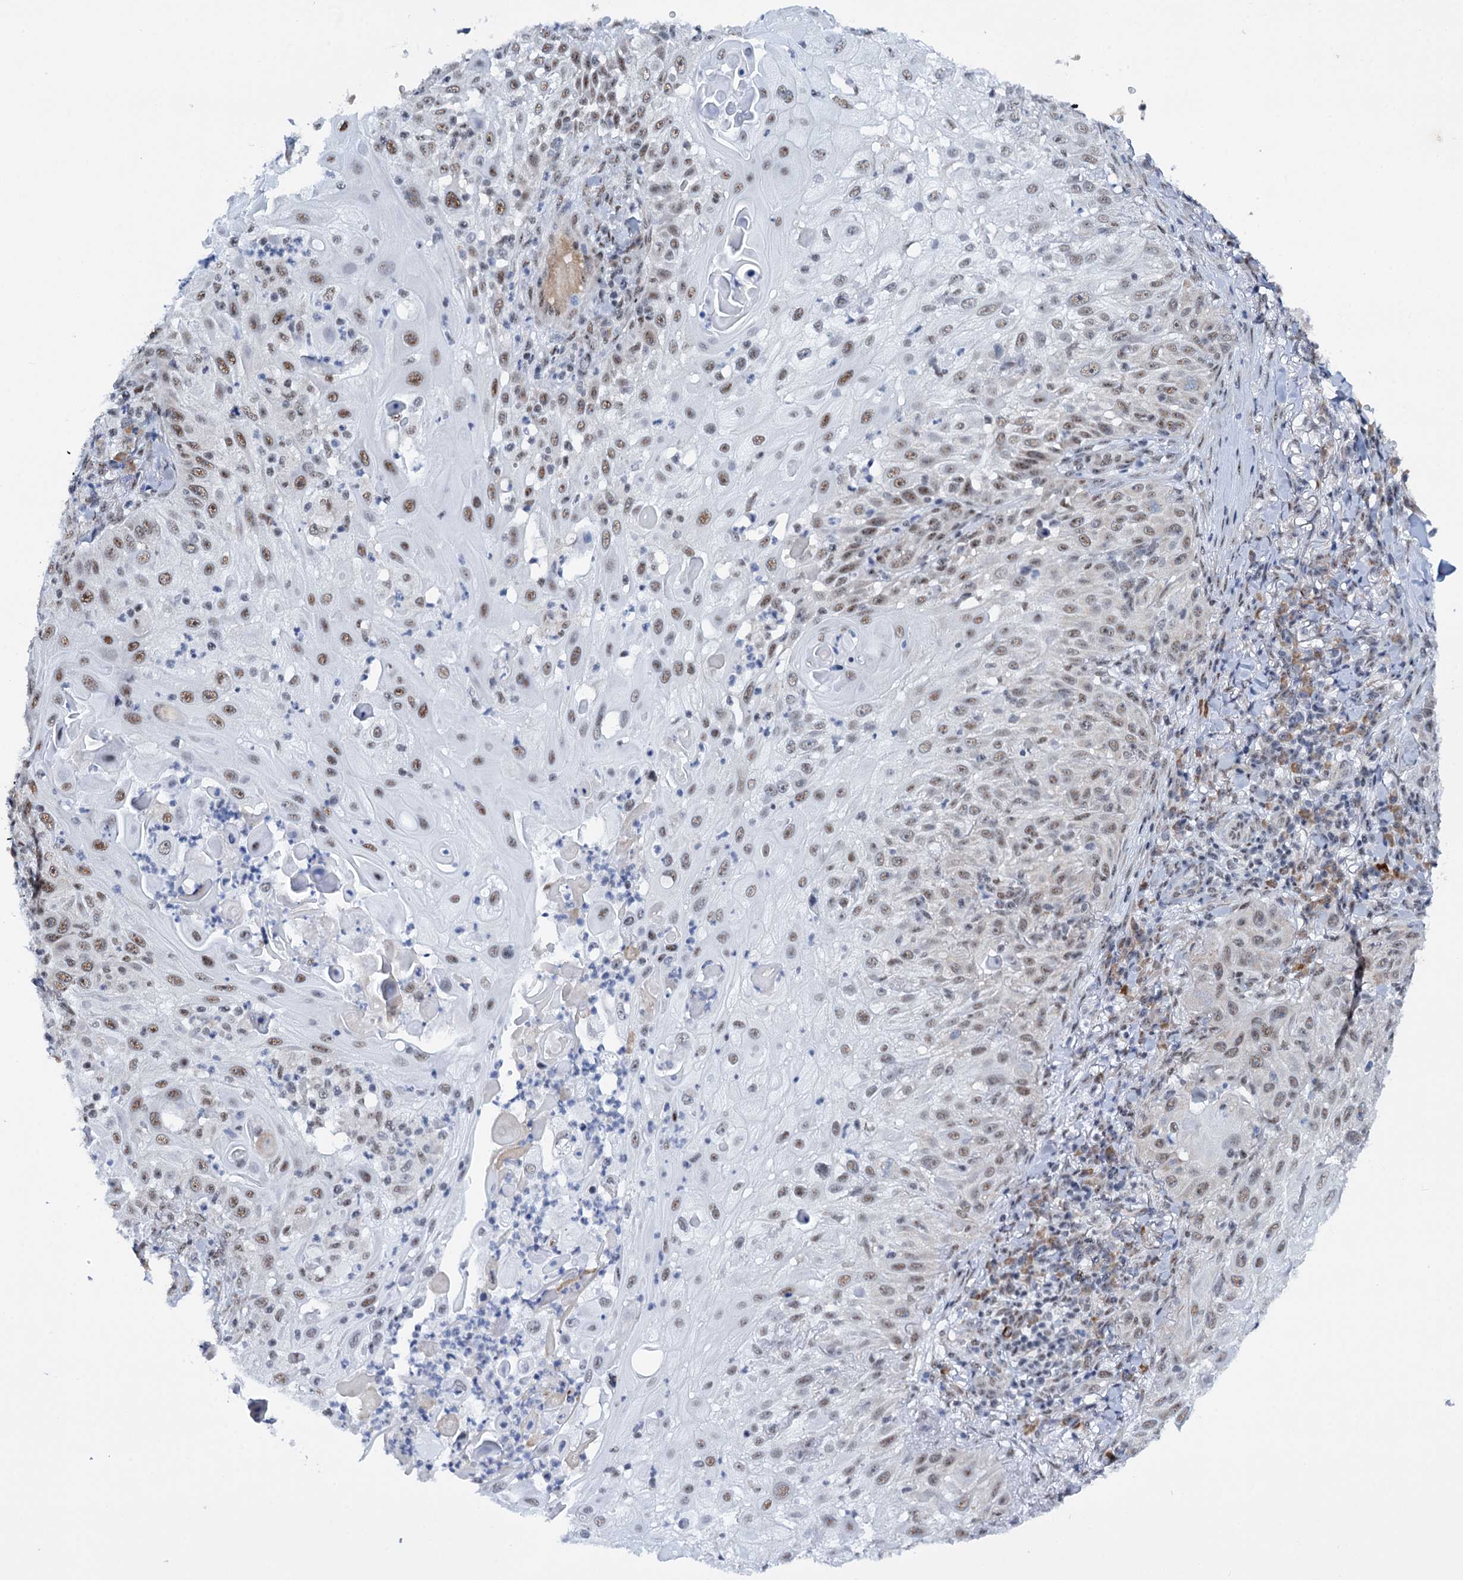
{"staining": {"intensity": "moderate", "quantity": ">75%", "location": "nuclear"}, "tissue": "skin cancer", "cell_type": "Tumor cells", "image_type": "cancer", "snomed": [{"axis": "morphology", "description": "Squamous cell carcinoma, NOS"}, {"axis": "topography", "description": "Skin"}], "caption": "Protein expression analysis of squamous cell carcinoma (skin) reveals moderate nuclear staining in about >75% of tumor cells. The staining was performed using DAB to visualize the protein expression in brown, while the nuclei were stained in blue with hematoxylin (Magnification: 20x).", "gene": "SREK1", "patient": {"sex": "female", "age": 44}}